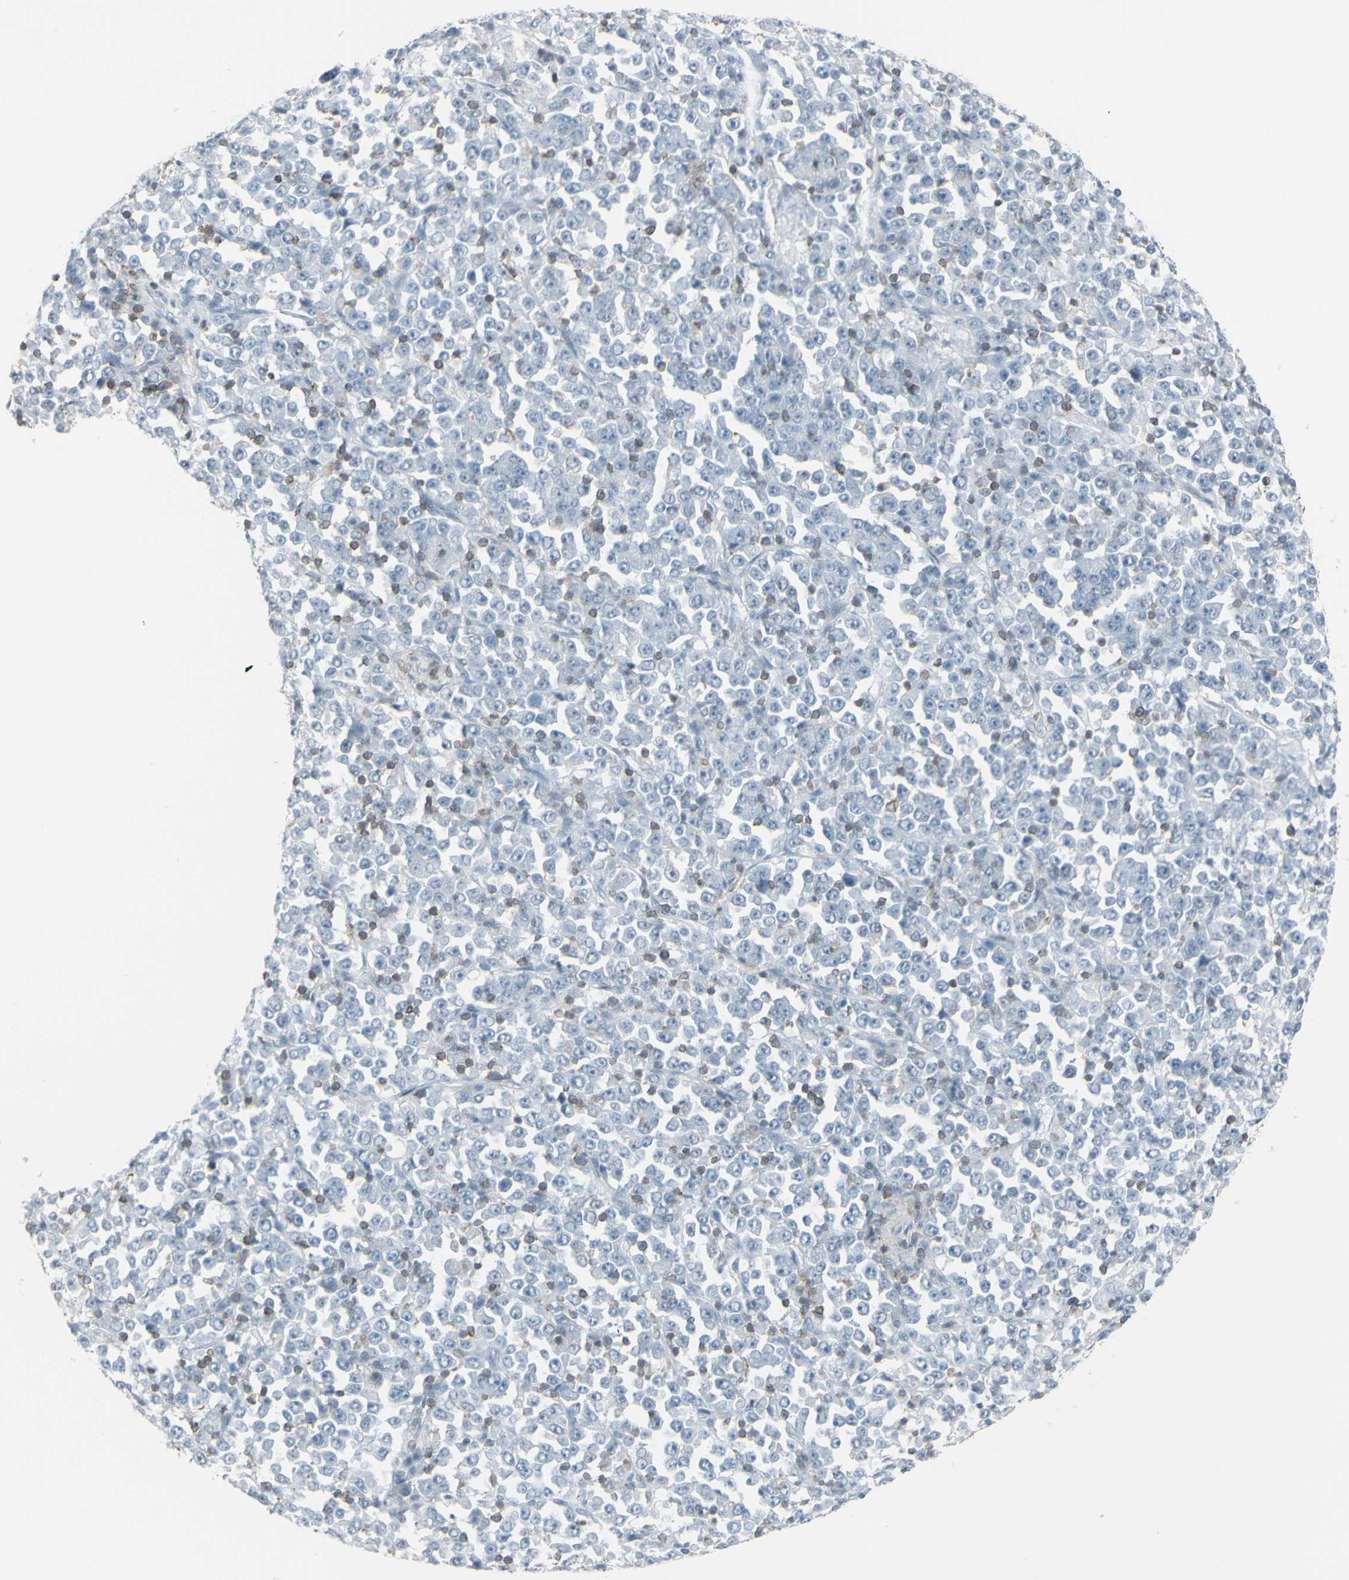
{"staining": {"intensity": "weak", "quantity": "<25%", "location": "cytoplasmic/membranous"}, "tissue": "stomach cancer", "cell_type": "Tumor cells", "image_type": "cancer", "snomed": [{"axis": "morphology", "description": "Normal tissue, NOS"}, {"axis": "morphology", "description": "Adenocarcinoma, NOS"}, {"axis": "topography", "description": "Stomach, upper"}, {"axis": "topography", "description": "Stomach"}], "caption": "The immunohistochemistry (IHC) photomicrograph has no significant expression in tumor cells of adenocarcinoma (stomach) tissue.", "gene": "NRG1", "patient": {"sex": "male", "age": 59}}